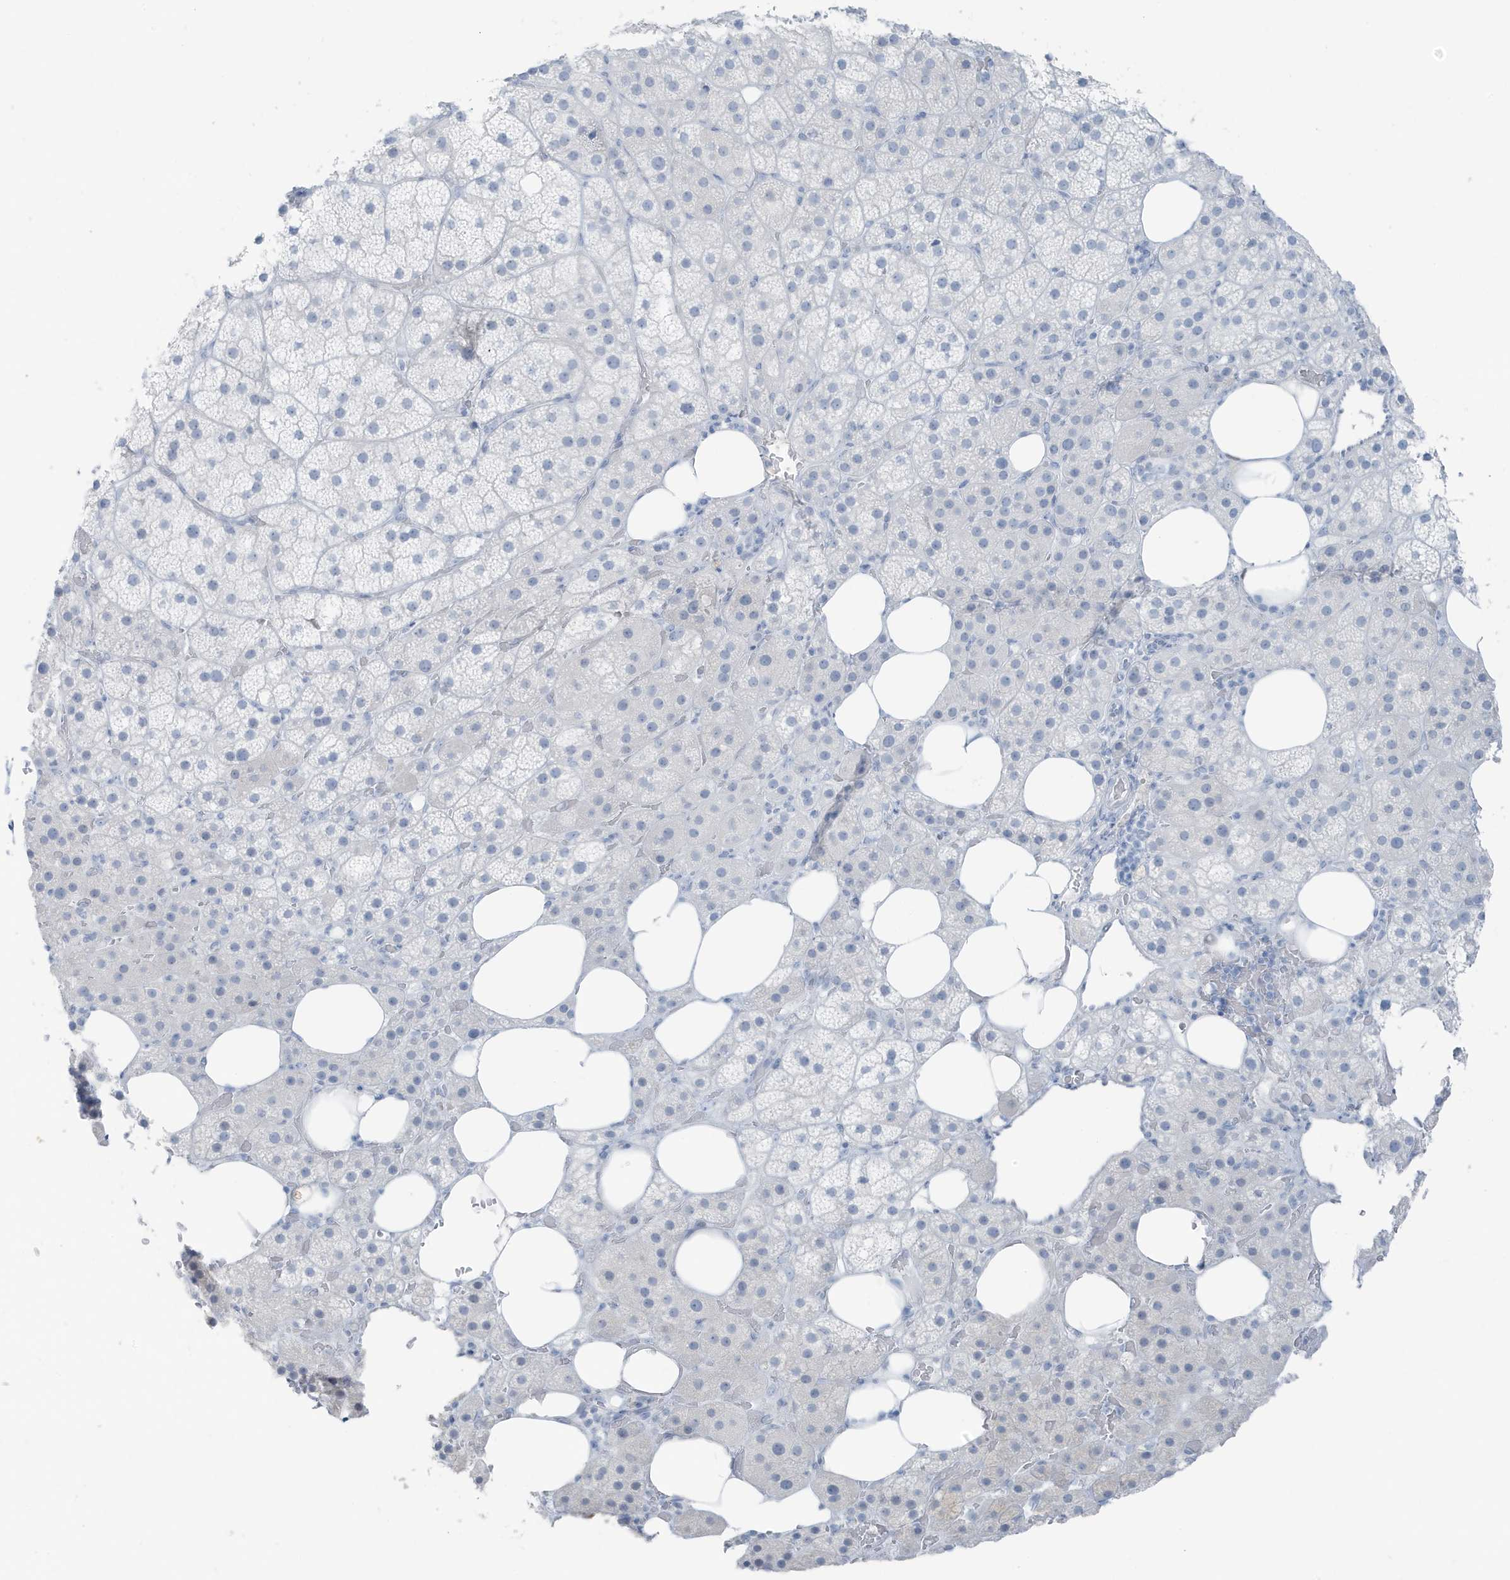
{"staining": {"intensity": "negative", "quantity": "none", "location": "none"}, "tissue": "adrenal gland", "cell_type": "Glandular cells", "image_type": "normal", "snomed": [{"axis": "morphology", "description": "Normal tissue, NOS"}, {"axis": "topography", "description": "Adrenal gland"}], "caption": "Immunohistochemical staining of unremarkable human adrenal gland displays no significant staining in glandular cells.", "gene": "ZFP64", "patient": {"sex": "female", "age": 59}}